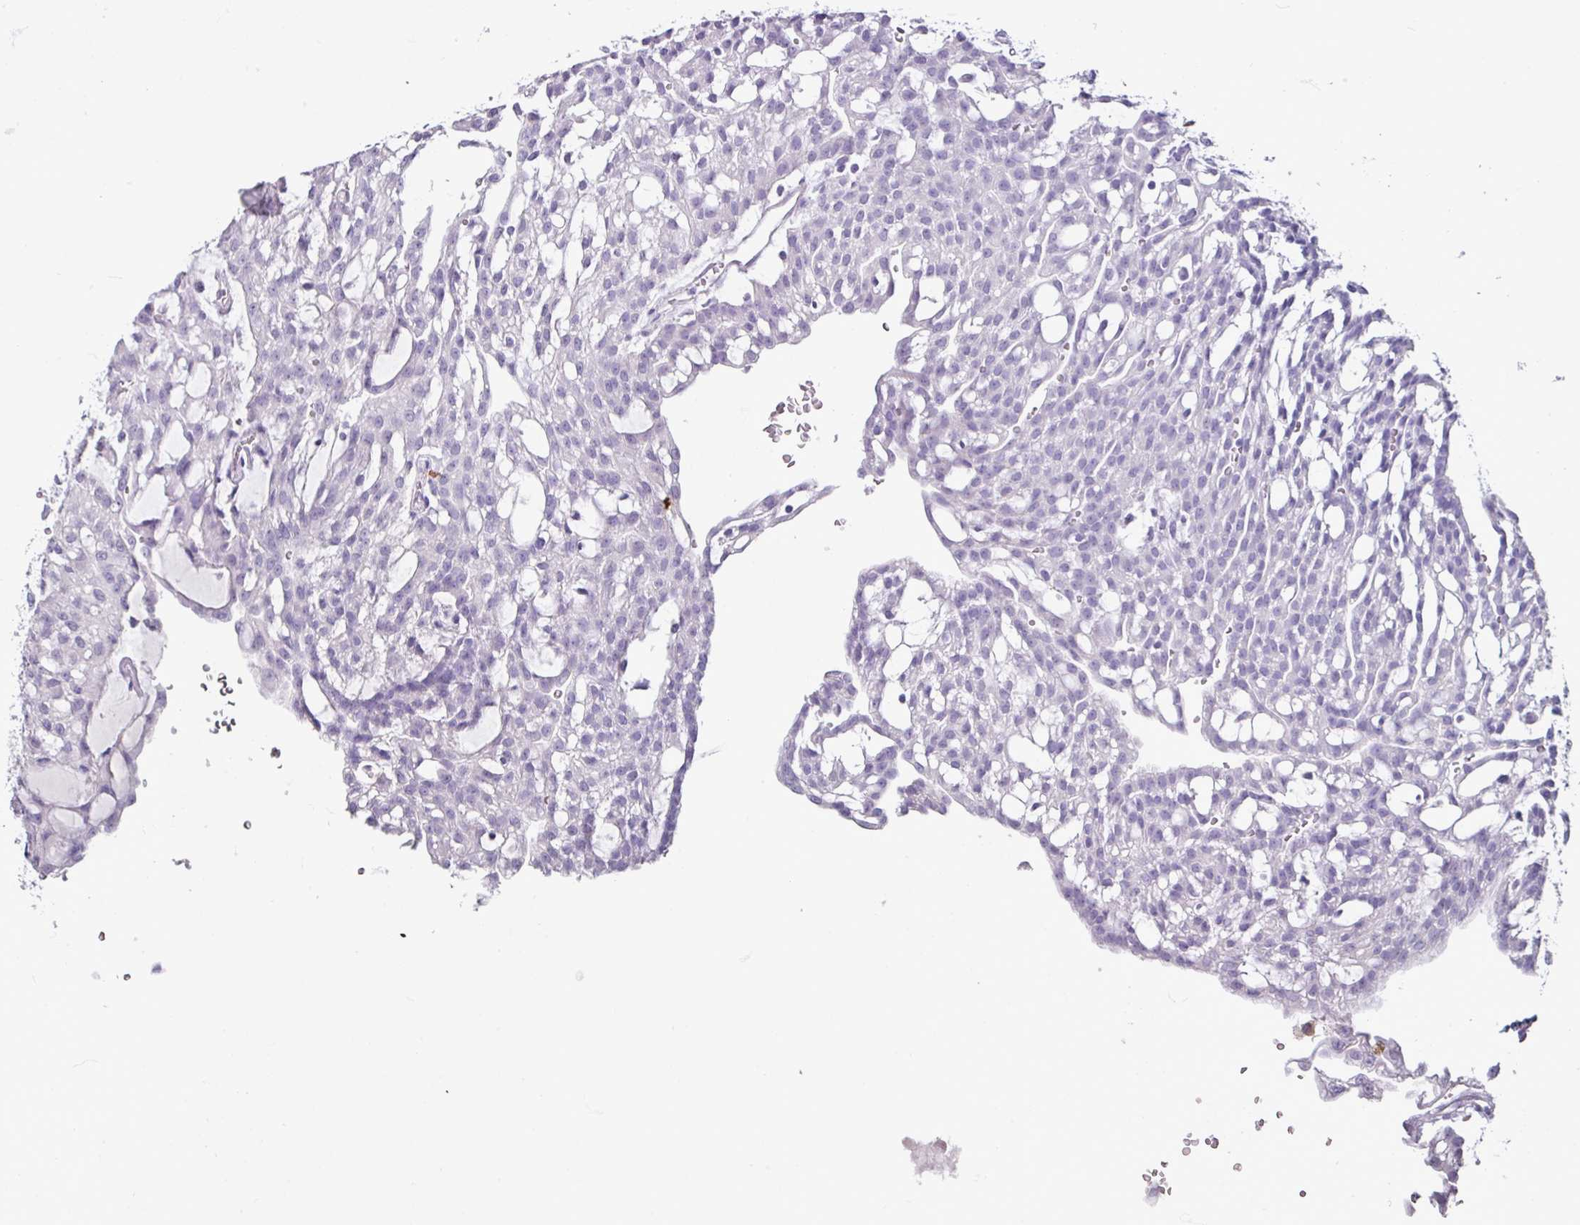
{"staining": {"intensity": "negative", "quantity": "none", "location": "none"}, "tissue": "renal cancer", "cell_type": "Tumor cells", "image_type": "cancer", "snomed": [{"axis": "morphology", "description": "Adenocarcinoma, NOS"}, {"axis": "topography", "description": "Kidney"}], "caption": "High magnification brightfield microscopy of renal adenocarcinoma stained with DAB (brown) and counterstained with hematoxylin (blue): tumor cells show no significant positivity.", "gene": "GLP2R", "patient": {"sex": "male", "age": 63}}